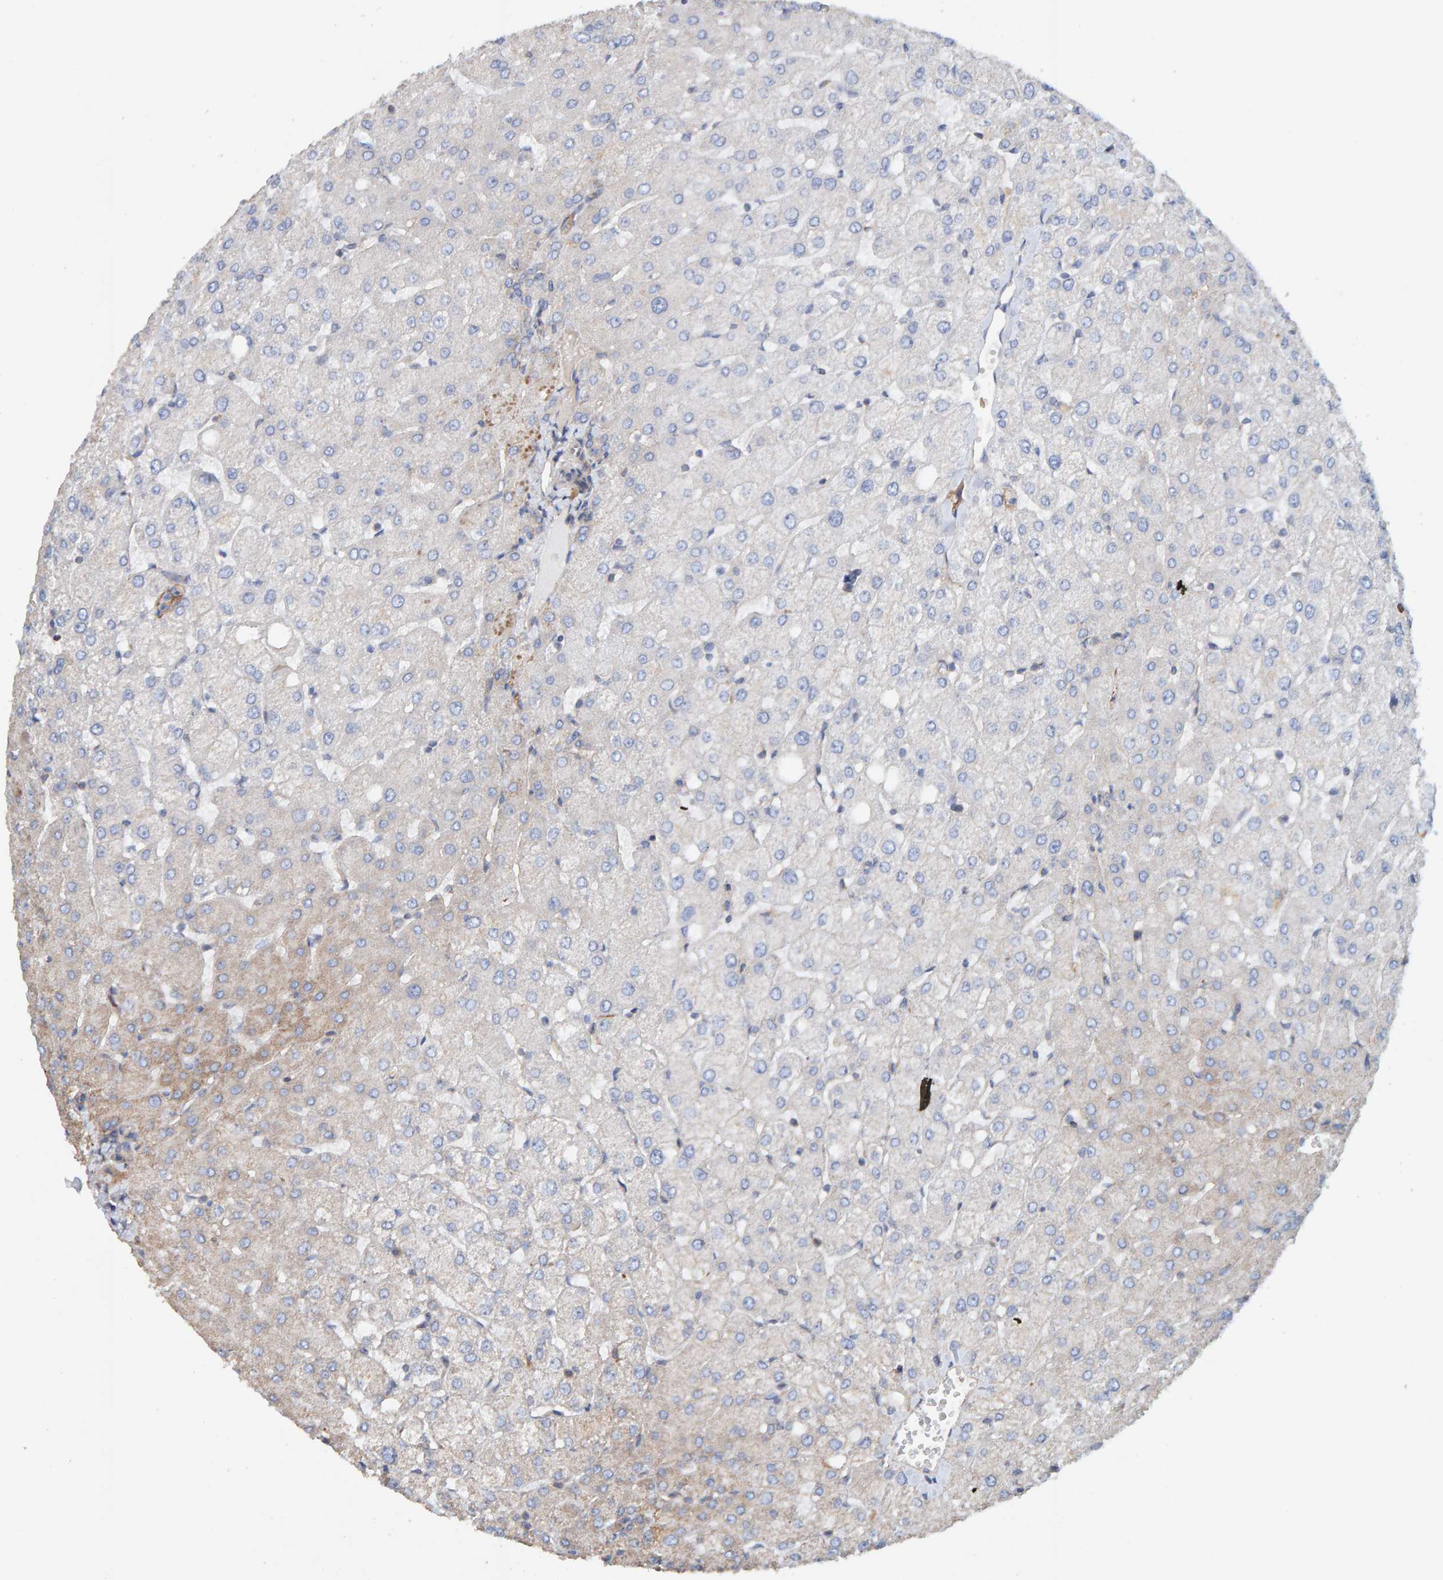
{"staining": {"intensity": "negative", "quantity": "none", "location": "none"}, "tissue": "liver", "cell_type": "Cholangiocytes", "image_type": "normal", "snomed": [{"axis": "morphology", "description": "Normal tissue, NOS"}, {"axis": "topography", "description": "Liver"}], "caption": "Photomicrograph shows no protein expression in cholangiocytes of benign liver. The staining was performed using DAB to visualize the protein expression in brown, while the nuclei were stained in blue with hematoxylin (Magnification: 20x).", "gene": "RGP1", "patient": {"sex": "female", "age": 54}}